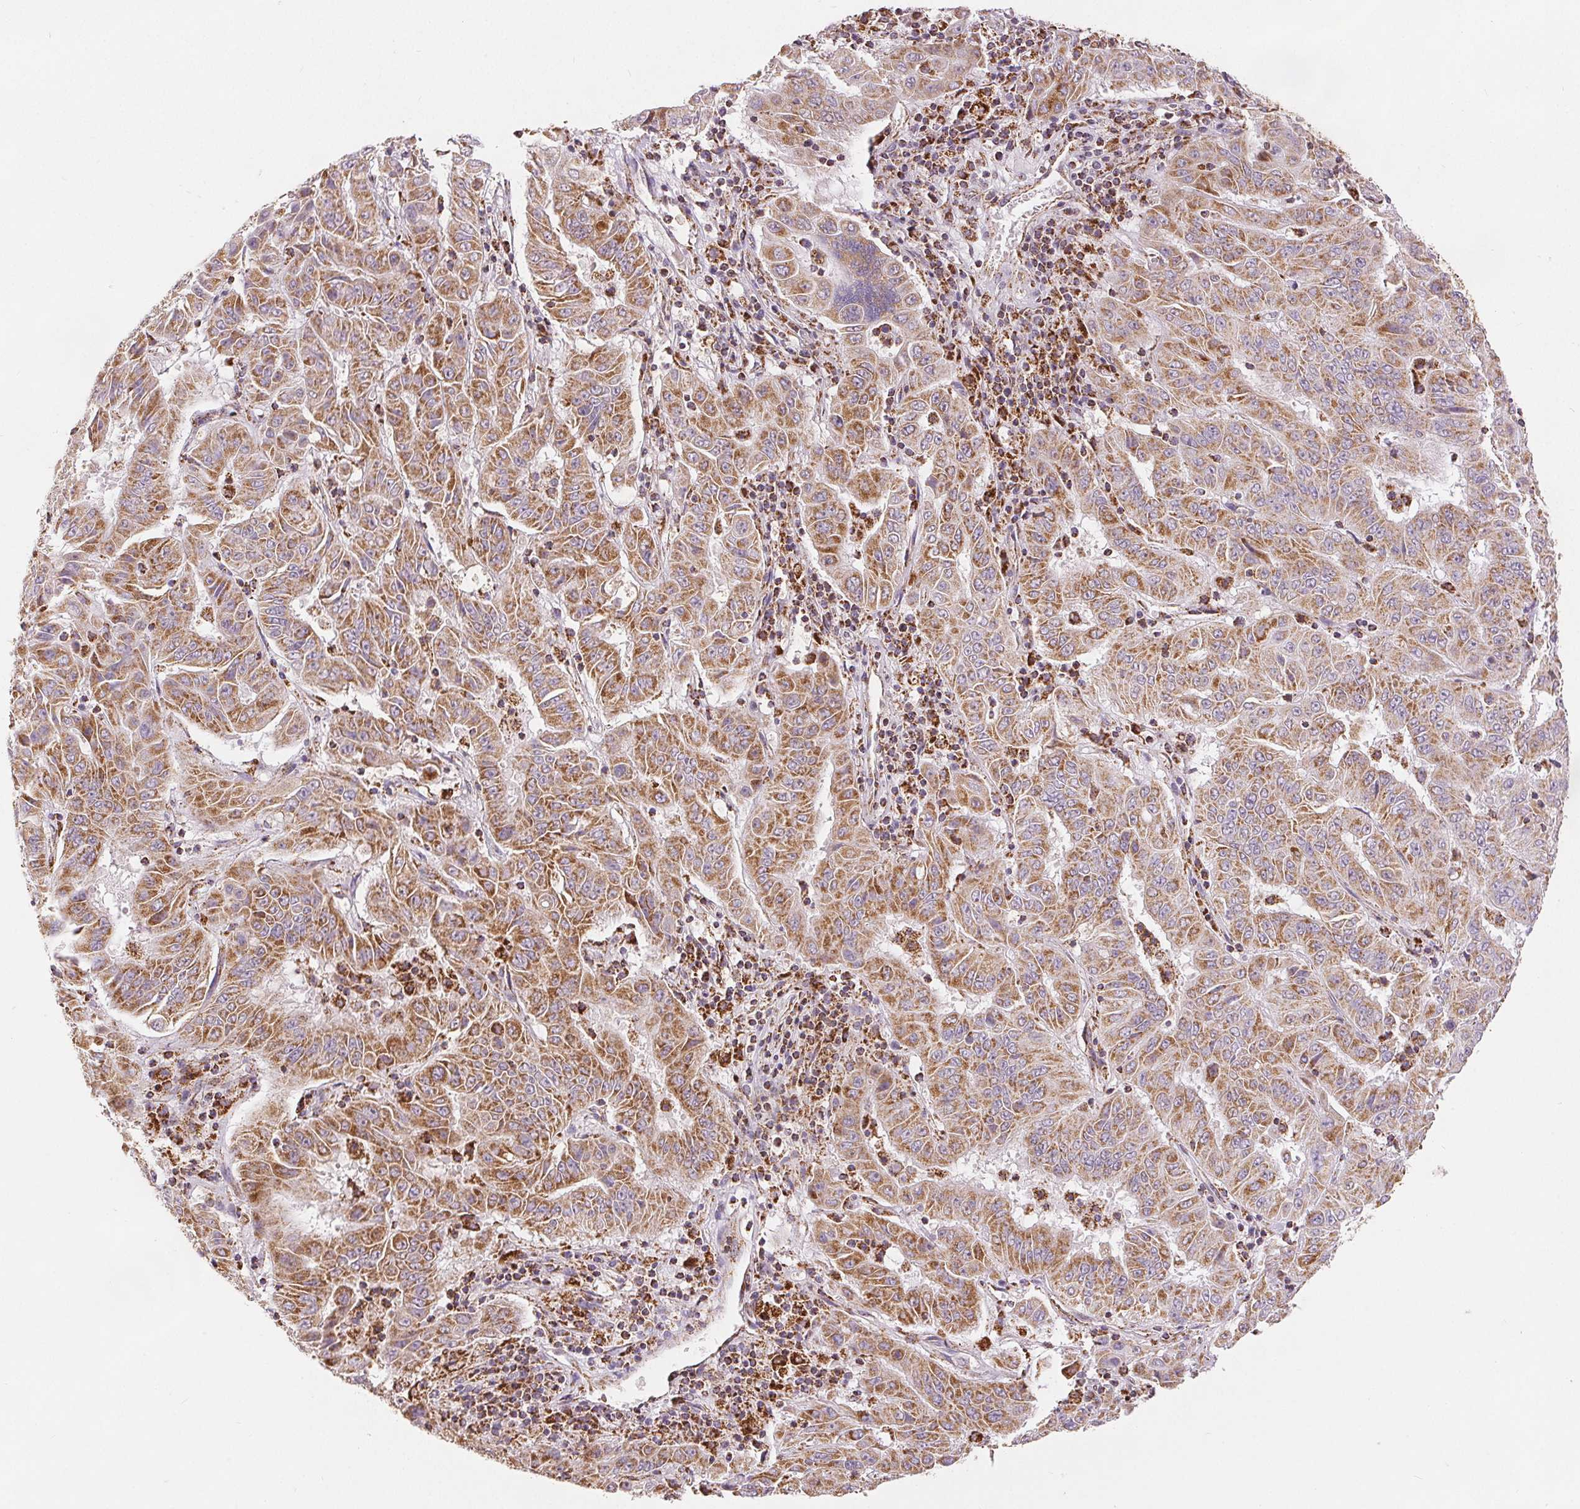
{"staining": {"intensity": "moderate", "quantity": ">75%", "location": "cytoplasmic/membranous"}, "tissue": "pancreatic cancer", "cell_type": "Tumor cells", "image_type": "cancer", "snomed": [{"axis": "morphology", "description": "Adenocarcinoma, NOS"}, {"axis": "topography", "description": "Pancreas"}], "caption": "Pancreatic cancer stained with a protein marker displays moderate staining in tumor cells.", "gene": "SDHB", "patient": {"sex": "male", "age": 63}}